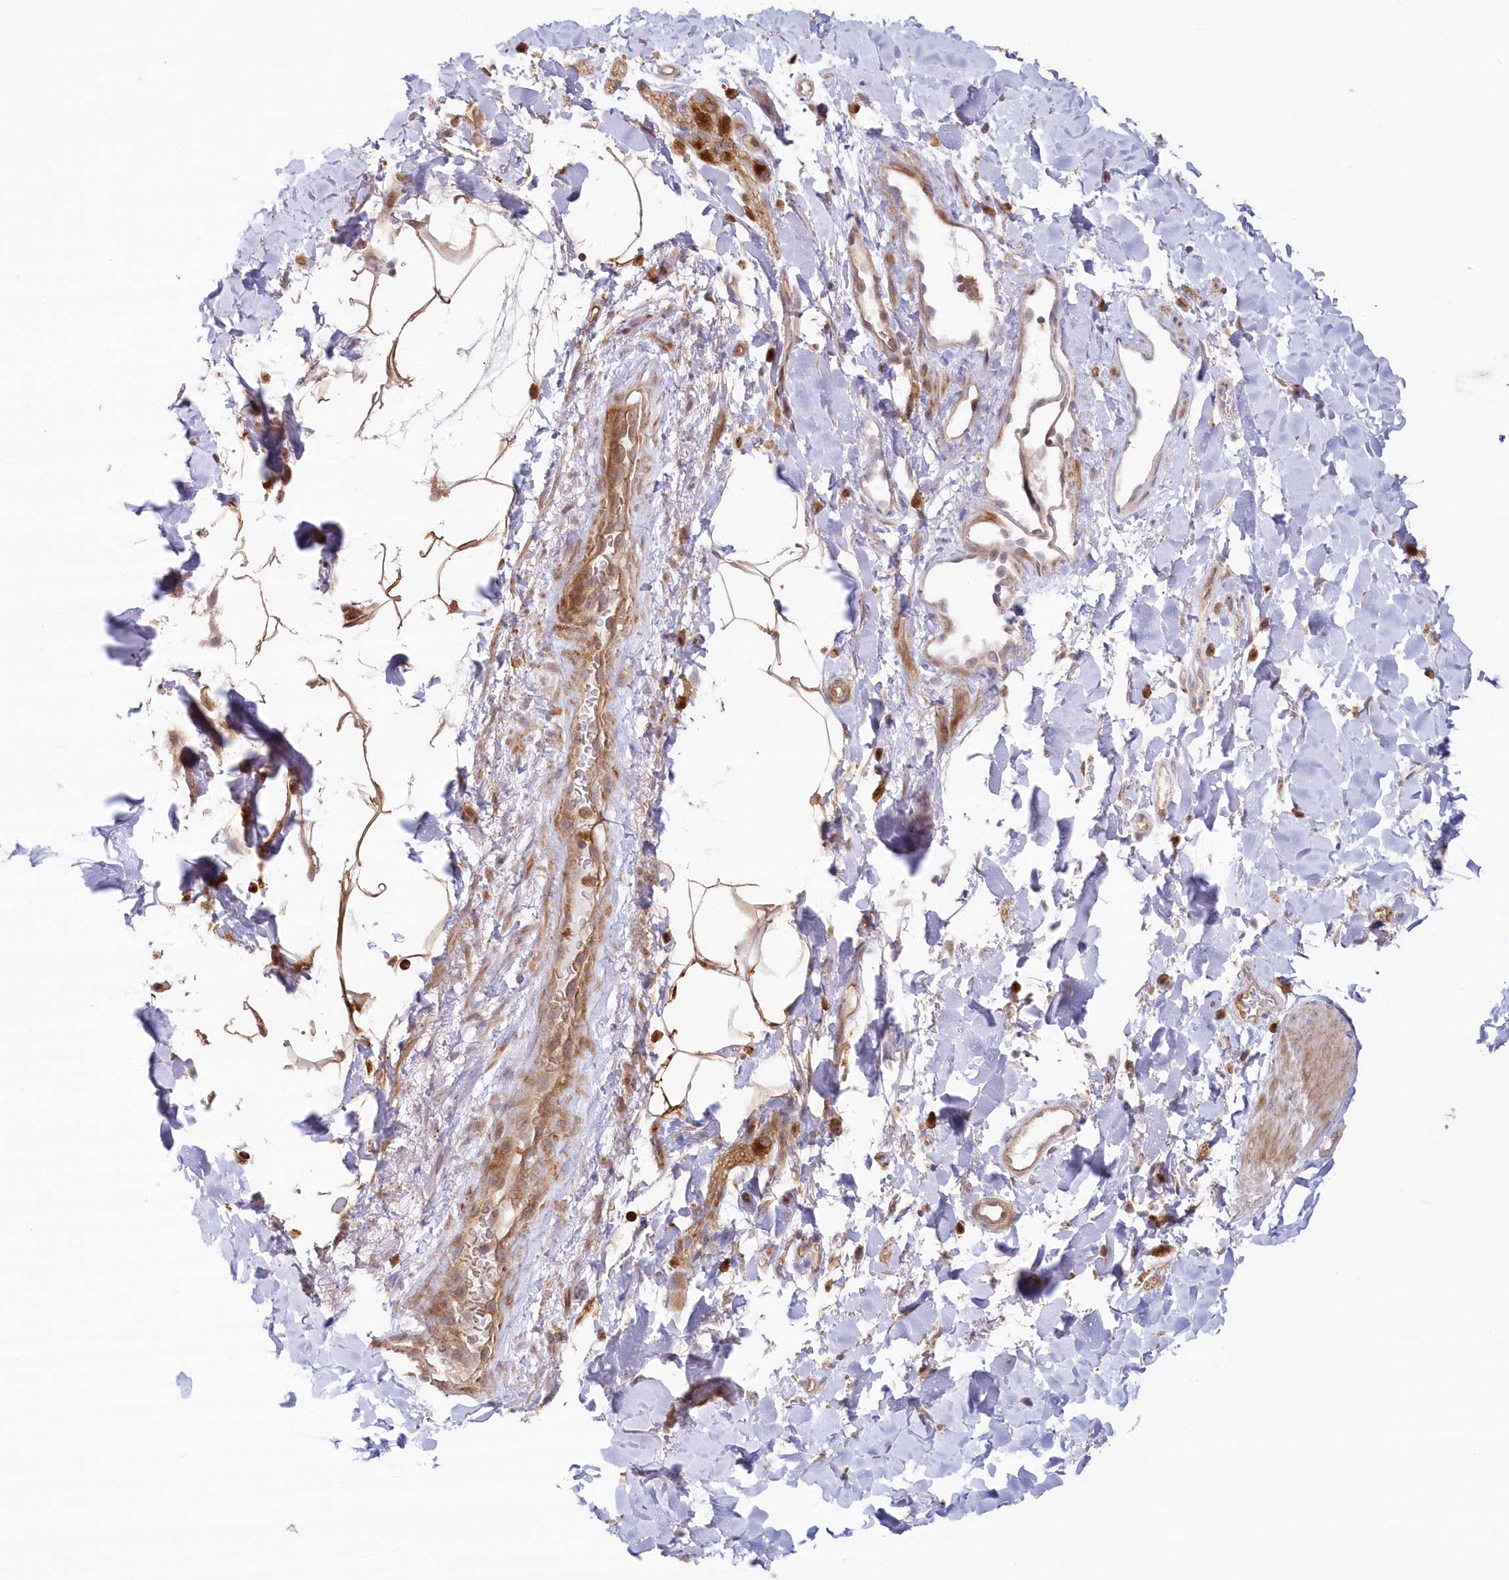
{"staining": {"intensity": "moderate", "quantity": ">75%", "location": "cytoplasmic/membranous"}, "tissue": "smooth muscle", "cell_type": "Smooth muscle cells", "image_type": "normal", "snomed": [{"axis": "morphology", "description": "Normal tissue, NOS"}, {"axis": "topography", "description": "Smooth muscle"}, {"axis": "topography", "description": "Small intestine"}], "caption": "Normal smooth muscle reveals moderate cytoplasmic/membranous positivity in about >75% of smooth muscle cells, visualized by immunohistochemistry.", "gene": "GBE1", "patient": {"sex": "female", "age": 84}}